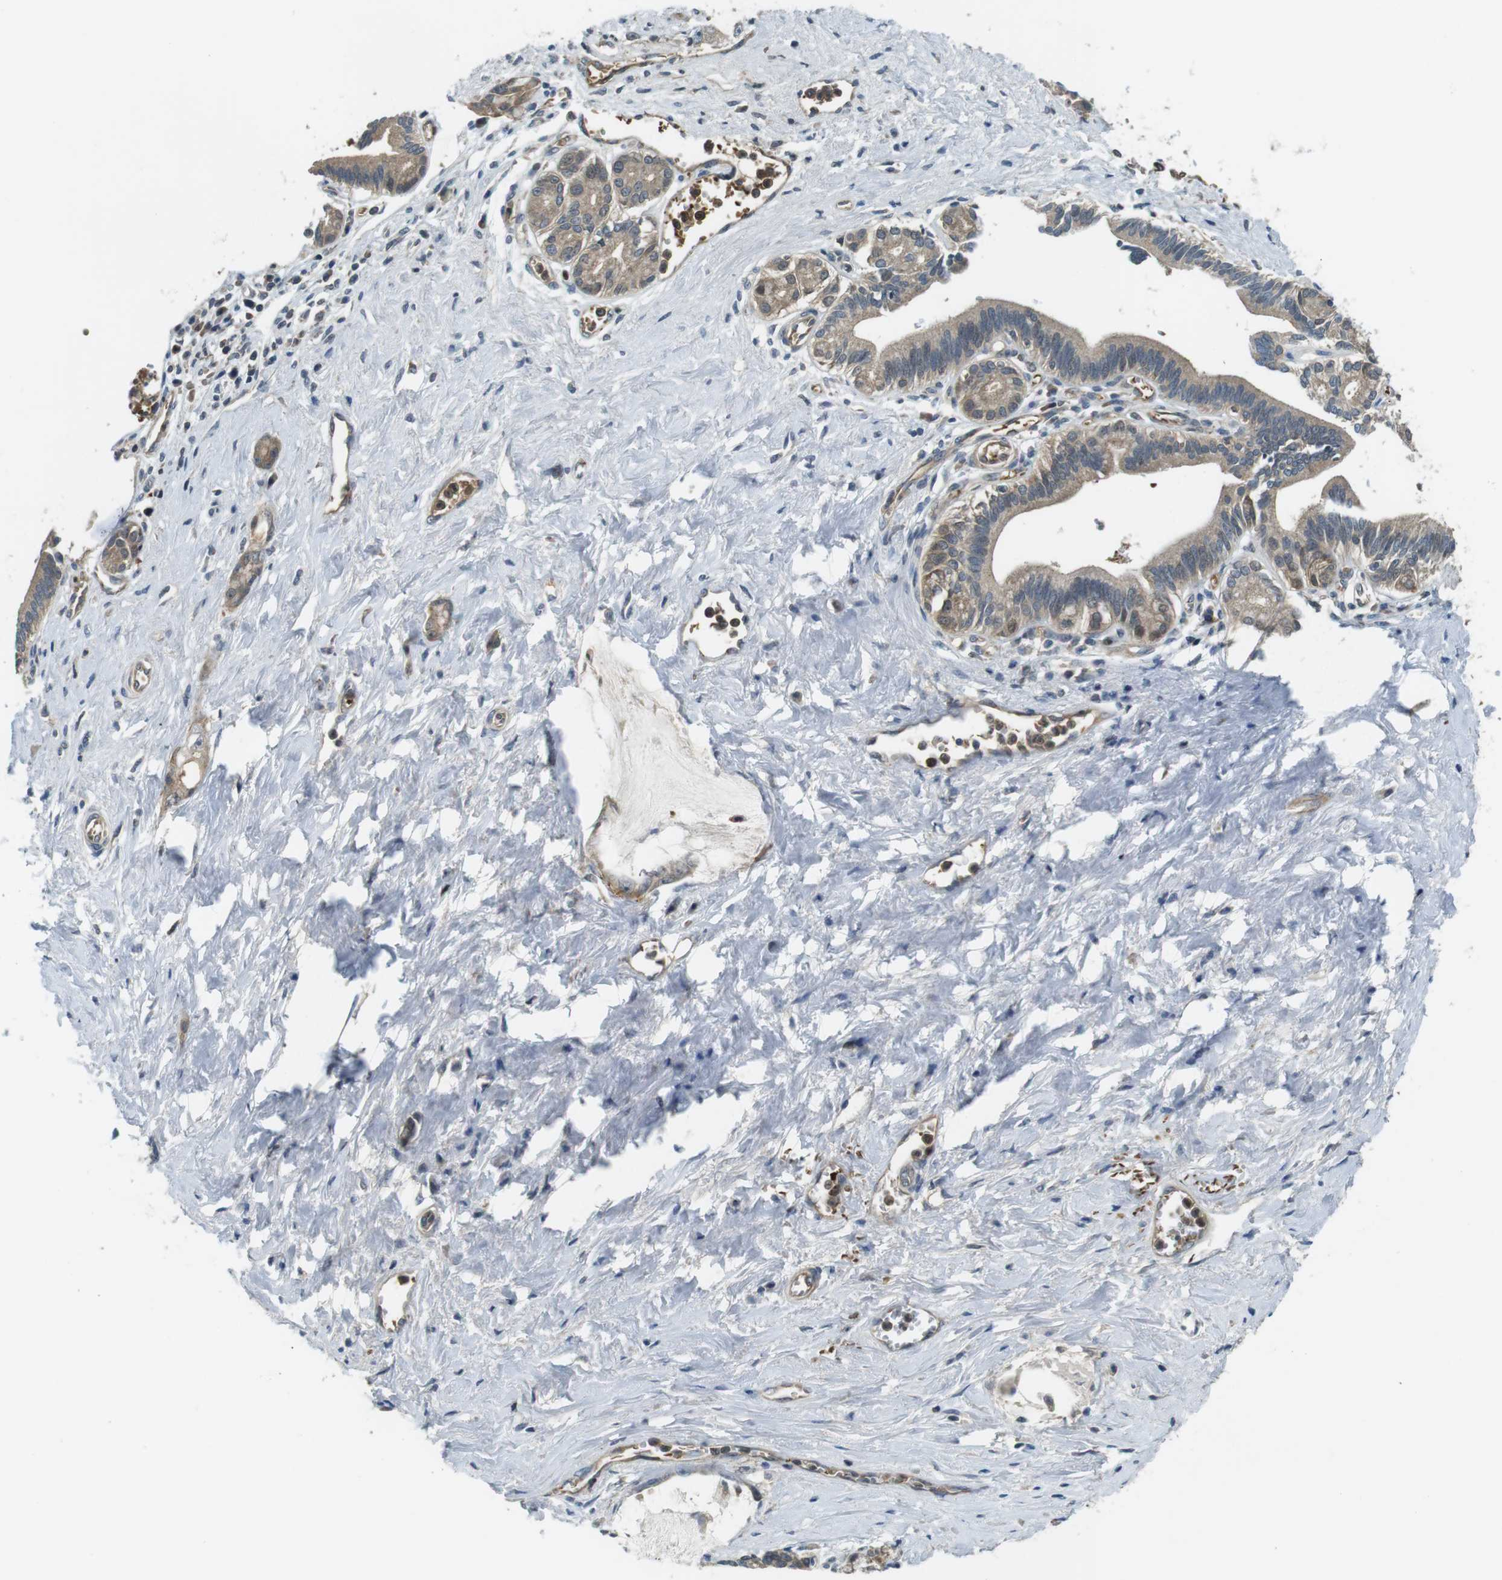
{"staining": {"intensity": "weak", "quantity": ">75%", "location": "cytoplasmic/membranous"}, "tissue": "pancreatic cancer", "cell_type": "Tumor cells", "image_type": "cancer", "snomed": [{"axis": "morphology", "description": "Adenocarcinoma, NOS"}, {"axis": "topography", "description": "Pancreas"}], "caption": "Weak cytoplasmic/membranous positivity for a protein is appreciated in approximately >75% of tumor cells of pancreatic cancer (adenocarcinoma) using immunohistochemistry (IHC).", "gene": "LRRC3B", "patient": {"sex": "female", "age": 73}}